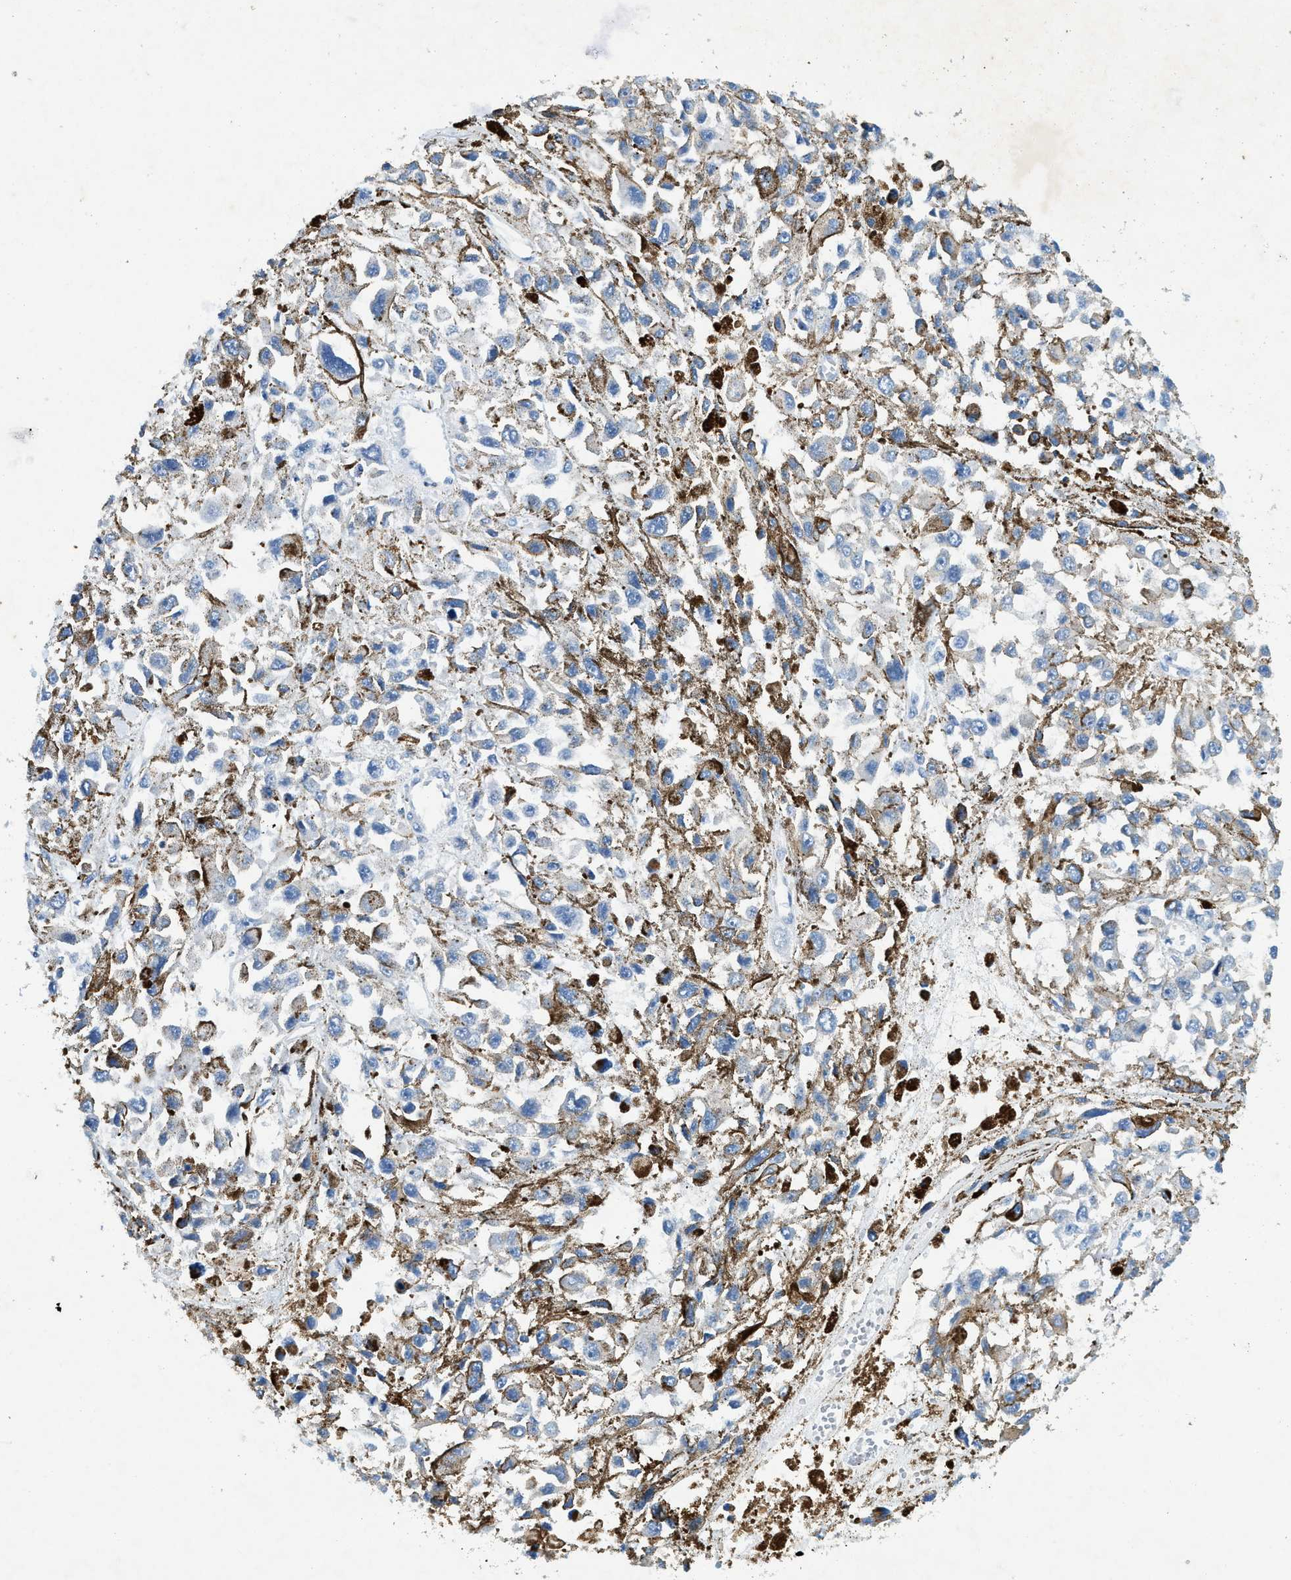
{"staining": {"intensity": "negative", "quantity": "none", "location": "none"}, "tissue": "melanoma", "cell_type": "Tumor cells", "image_type": "cancer", "snomed": [{"axis": "morphology", "description": "Malignant melanoma, Metastatic site"}, {"axis": "topography", "description": "Lymph node"}], "caption": "A high-resolution histopathology image shows immunohistochemistry (IHC) staining of malignant melanoma (metastatic site), which displays no significant staining in tumor cells.", "gene": "ZDHHC13", "patient": {"sex": "male", "age": 59}}